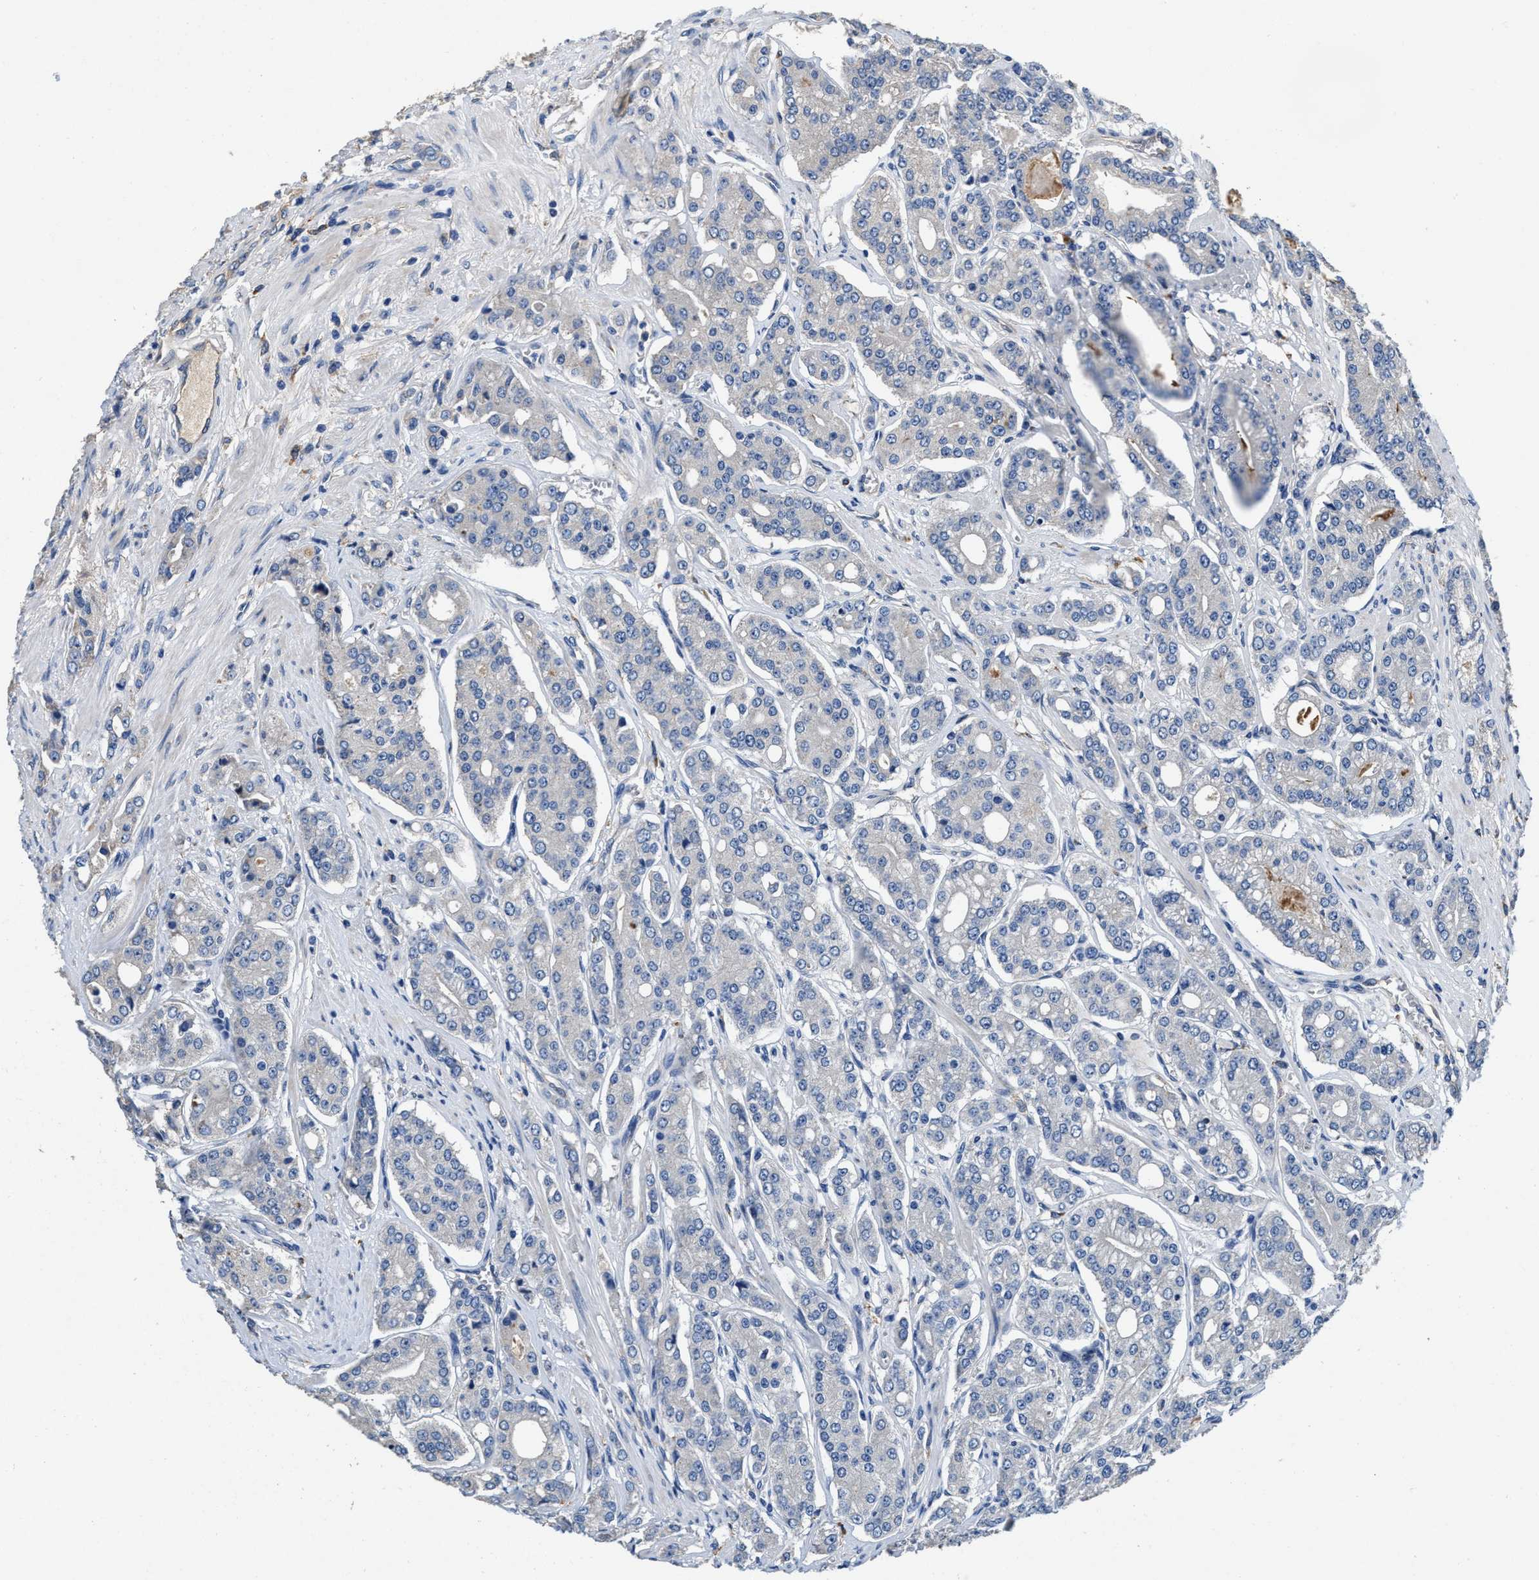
{"staining": {"intensity": "negative", "quantity": "none", "location": "none"}, "tissue": "prostate cancer", "cell_type": "Tumor cells", "image_type": "cancer", "snomed": [{"axis": "morphology", "description": "Adenocarcinoma, High grade"}, {"axis": "topography", "description": "Prostate"}], "caption": "The image demonstrates no significant positivity in tumor cells of prostate high-grade adenocarcinoma.", "gene": "PEG10", "patient": {"sex": "male", "age": 71}}